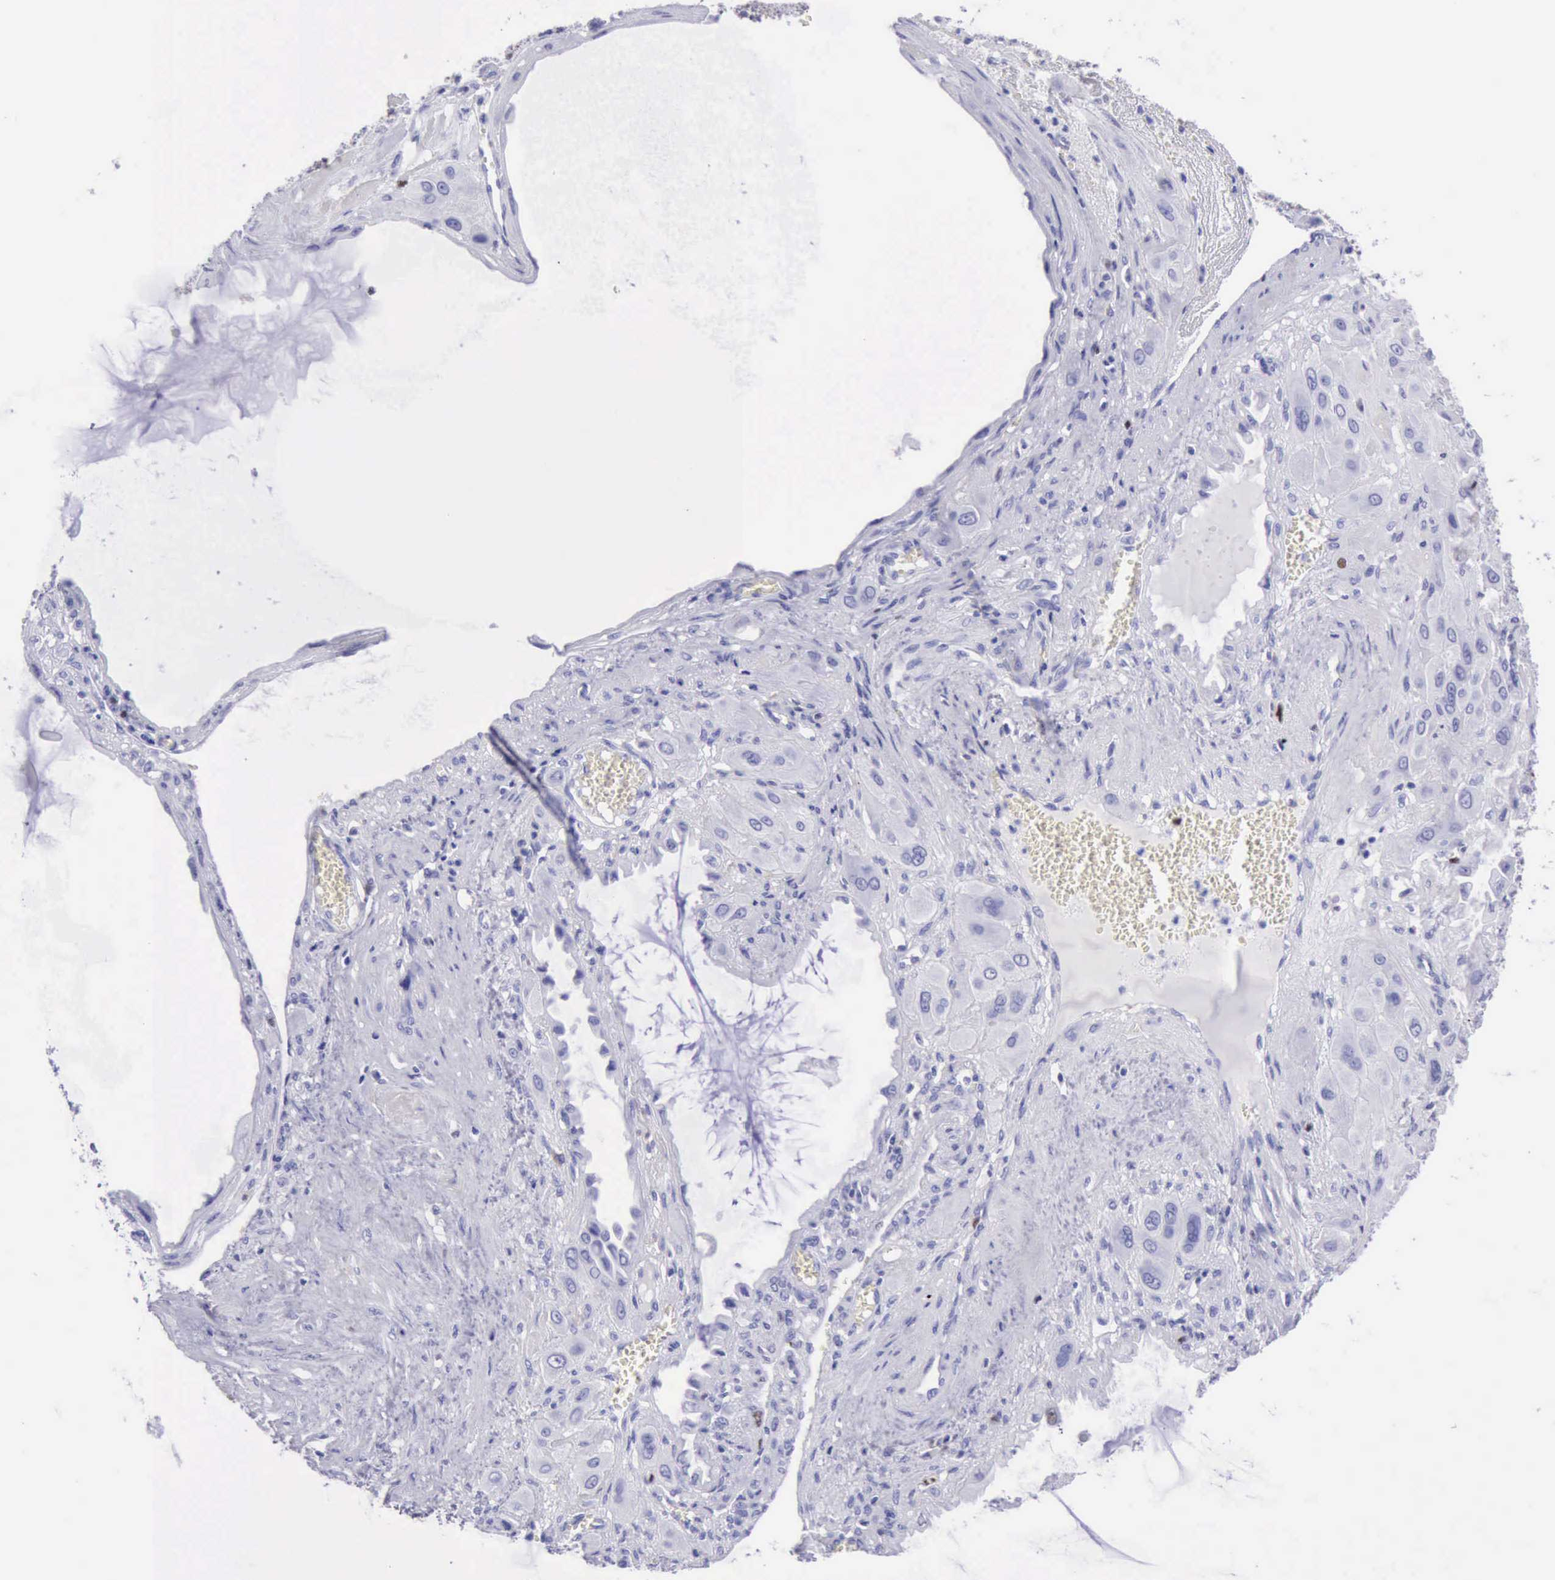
{"staining": {"intensity": "strong", "quantity": "<25%", "location": "nuclear"}, "tissue": "cervical cancer", "cell_type": "Tumor cells", "image_type": "cancer", "snomed": [{"axis": "morphology", "description": "Squamous cell carcinoma, NOS"}, {"axis": "topography", "description": "Cervix"}], "caption": "Strong nuclear staining is present in about <25% of tumor cells in cervical cancer.", "gene": "MCM2", "patient": {"sex": "female", "age": 34}}